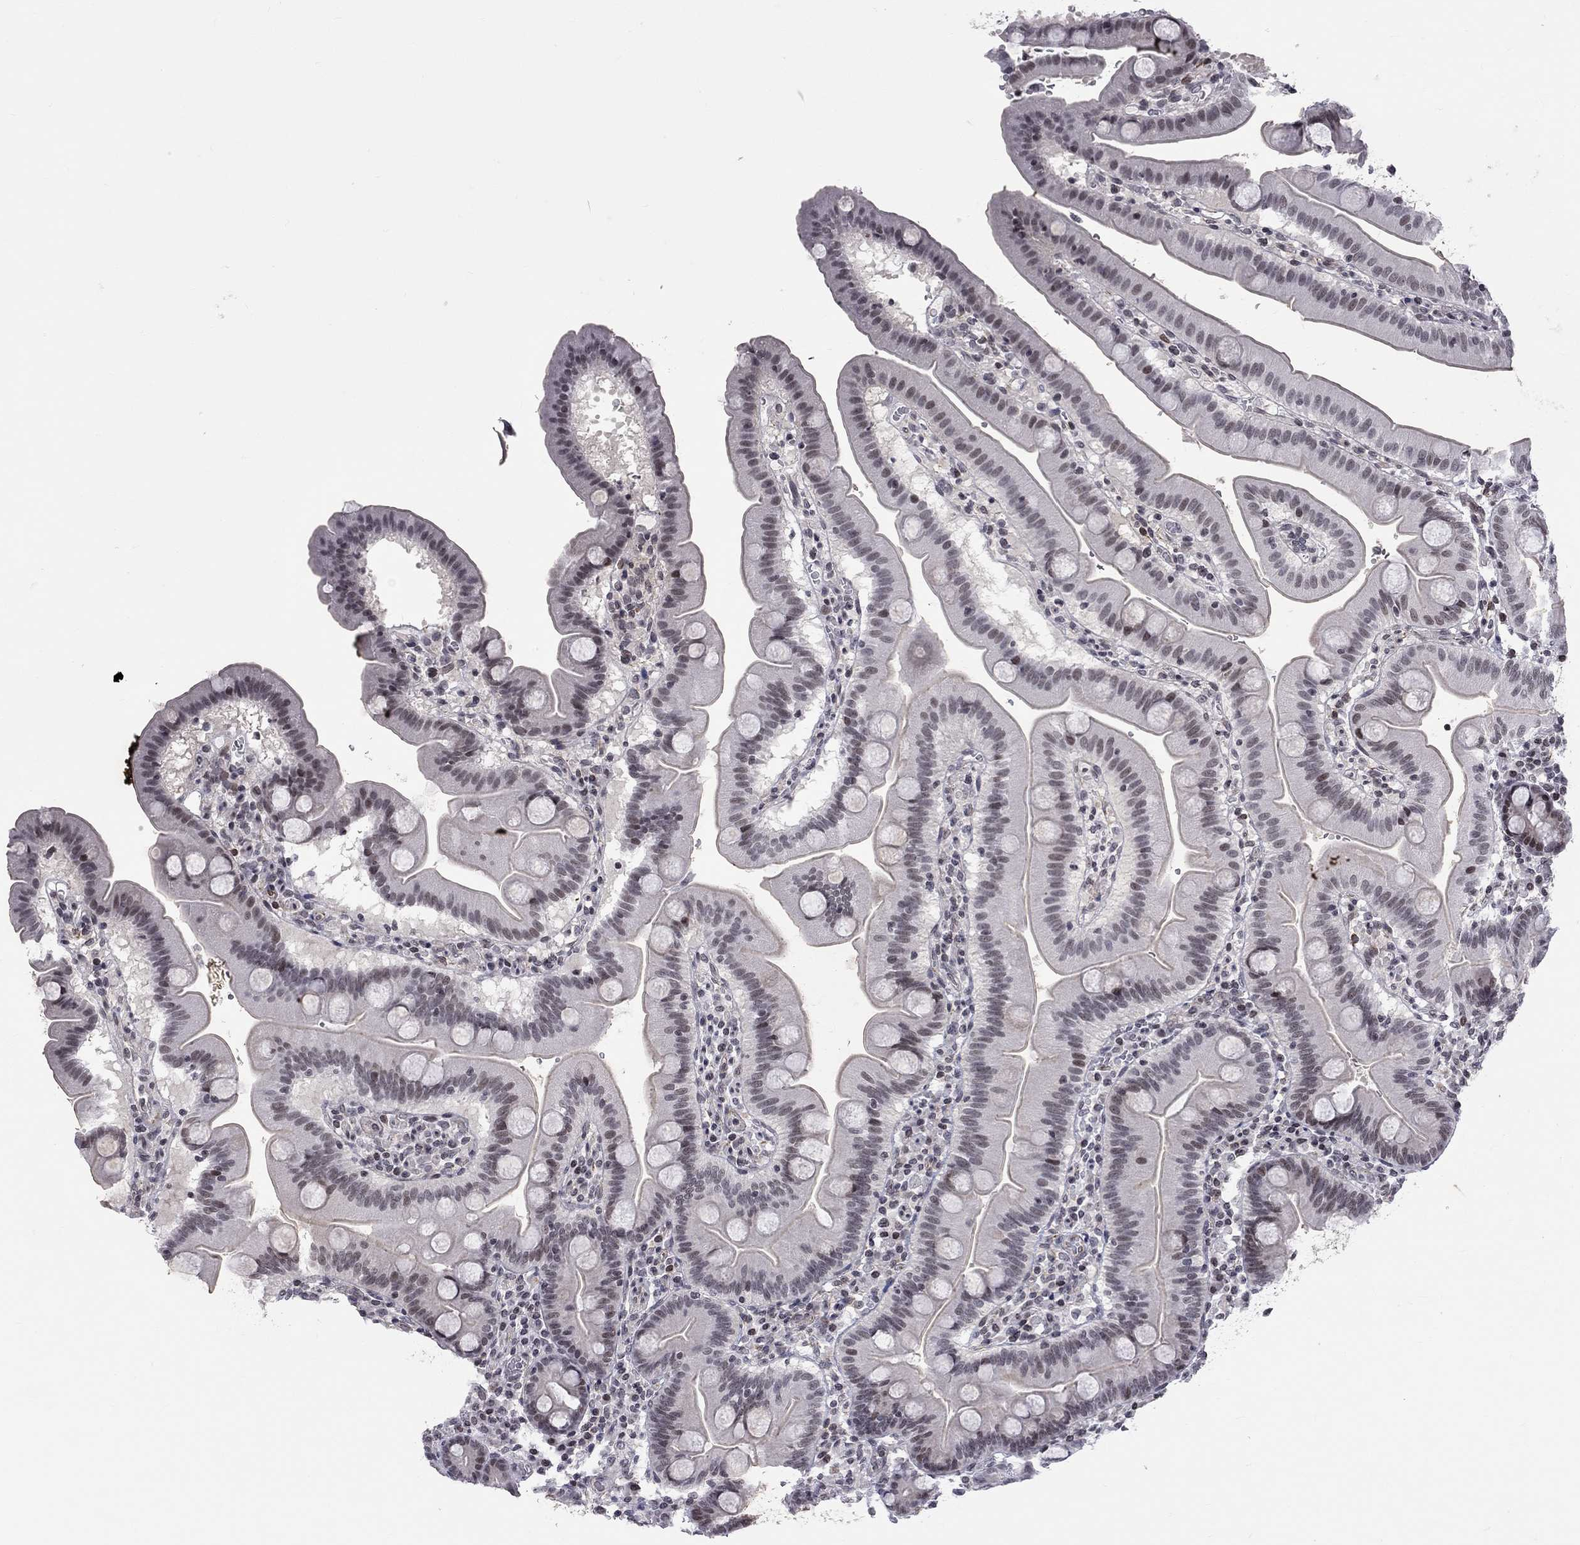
{"staining": {"intensity": "negative", "quantity": "none", "location": "none"}, "tissue": "duodenum", "cell_type": "Glandular cells", "image_type": "normal", "snomed": [{"axis": "morphology", "description": "Normal tissue, NOS"}, {"axis": "topography", "description": "Duodenum"}], "caption": "IHC image of benign duodenum stained for a protein (brown), which displays no positivity in glandular cells.", "gene": "MTNR1B", "patient": {"sex": "male", "age": 59}}